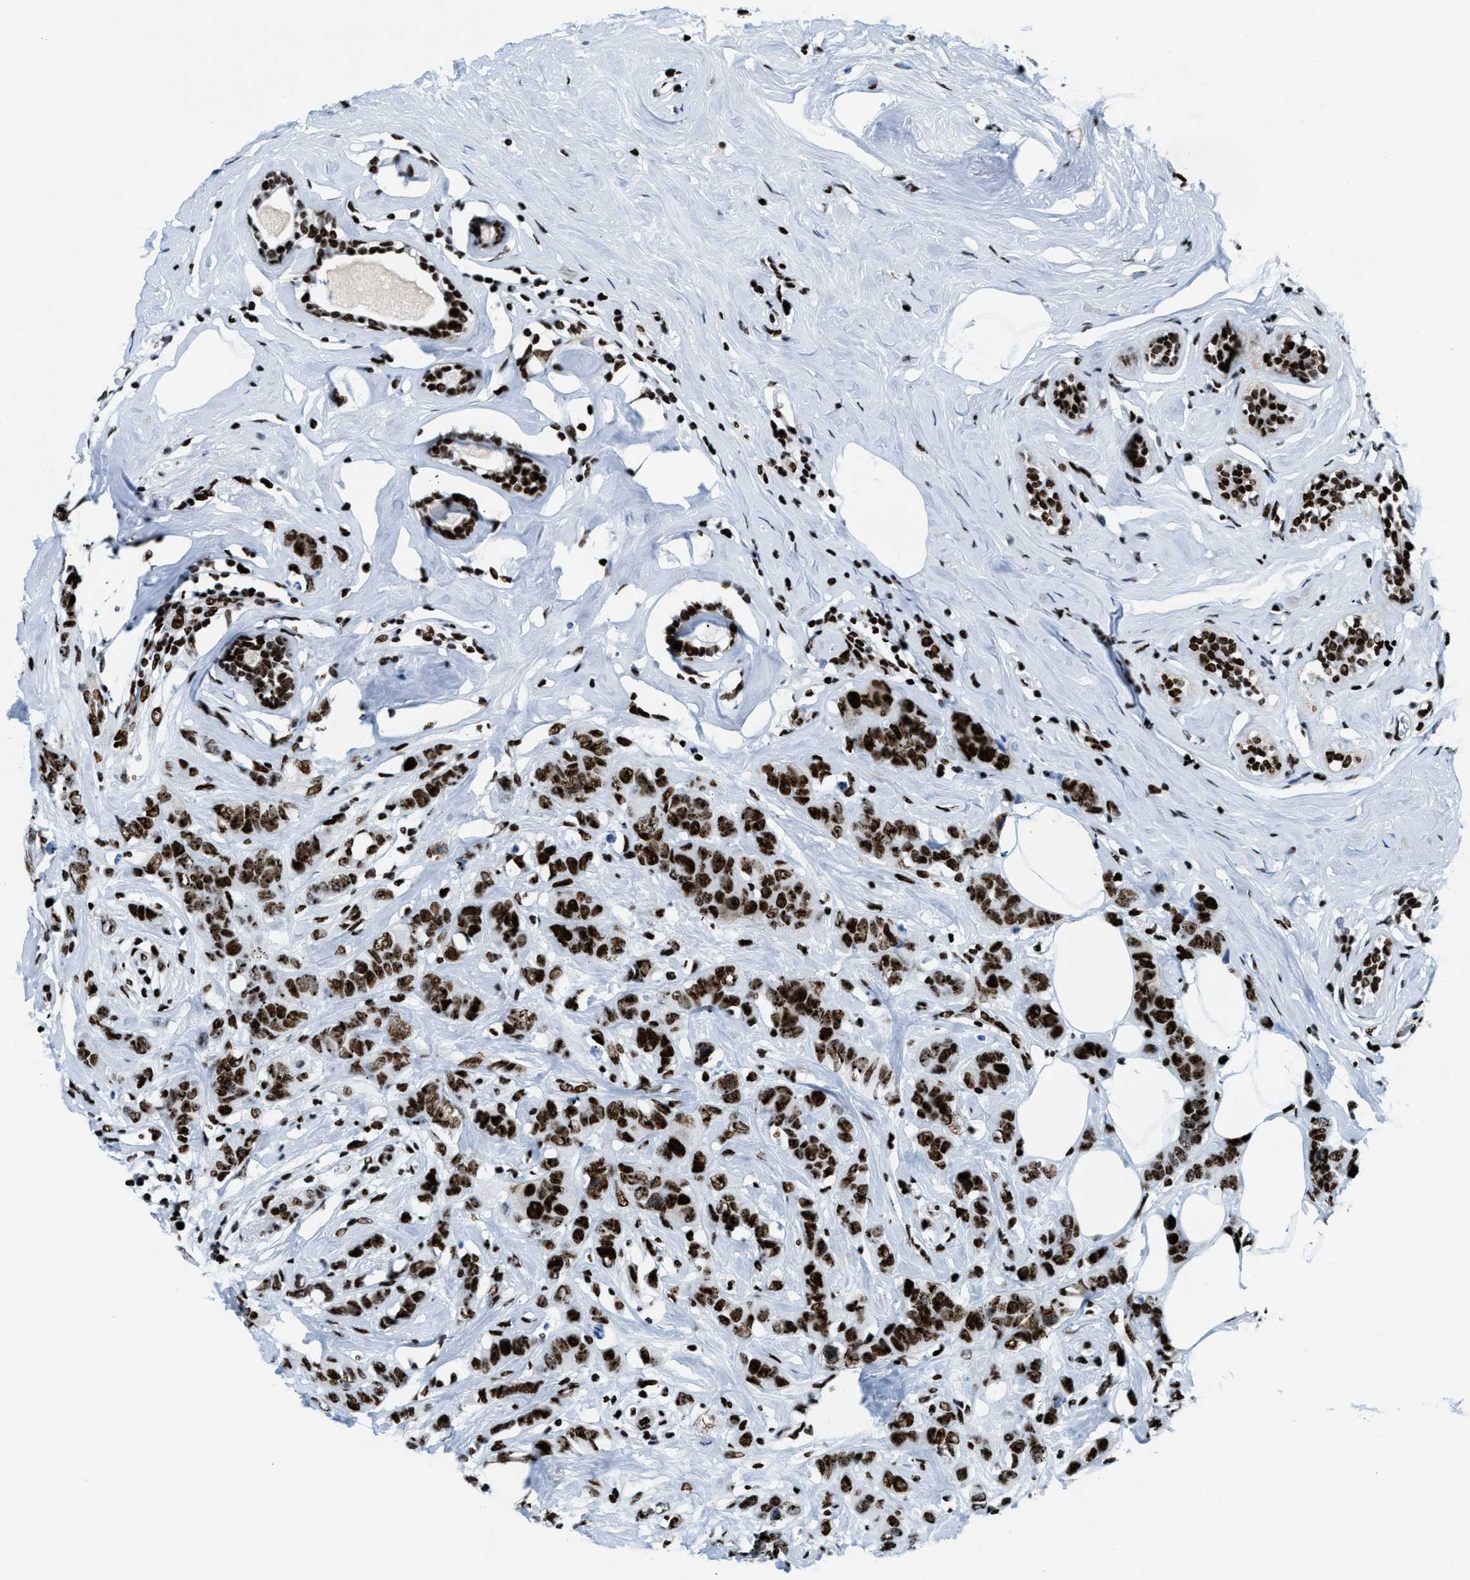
{"staining": {"intensity": "strong", "quantity": ">75%", "location": "nuclear"}, "tissue": "breast cancer", "cell_type": "Tumor cells", "image_type": "cancer", "snomed": [{"axis": "morphology", "description": "Normal tissue, NOS"}, {"axis": "morphology", "description": "Duct carcinoma"}, {"axis": "topography", "description": "Breast"}], "caption": "A photomicrograph of human invasive ductal carcinoma (breast) stained for a protein demonstrates strong nuclear brown staining in tumor cells.", "gene": "NONO", "patient": {"sex": "female", "age": 50}}